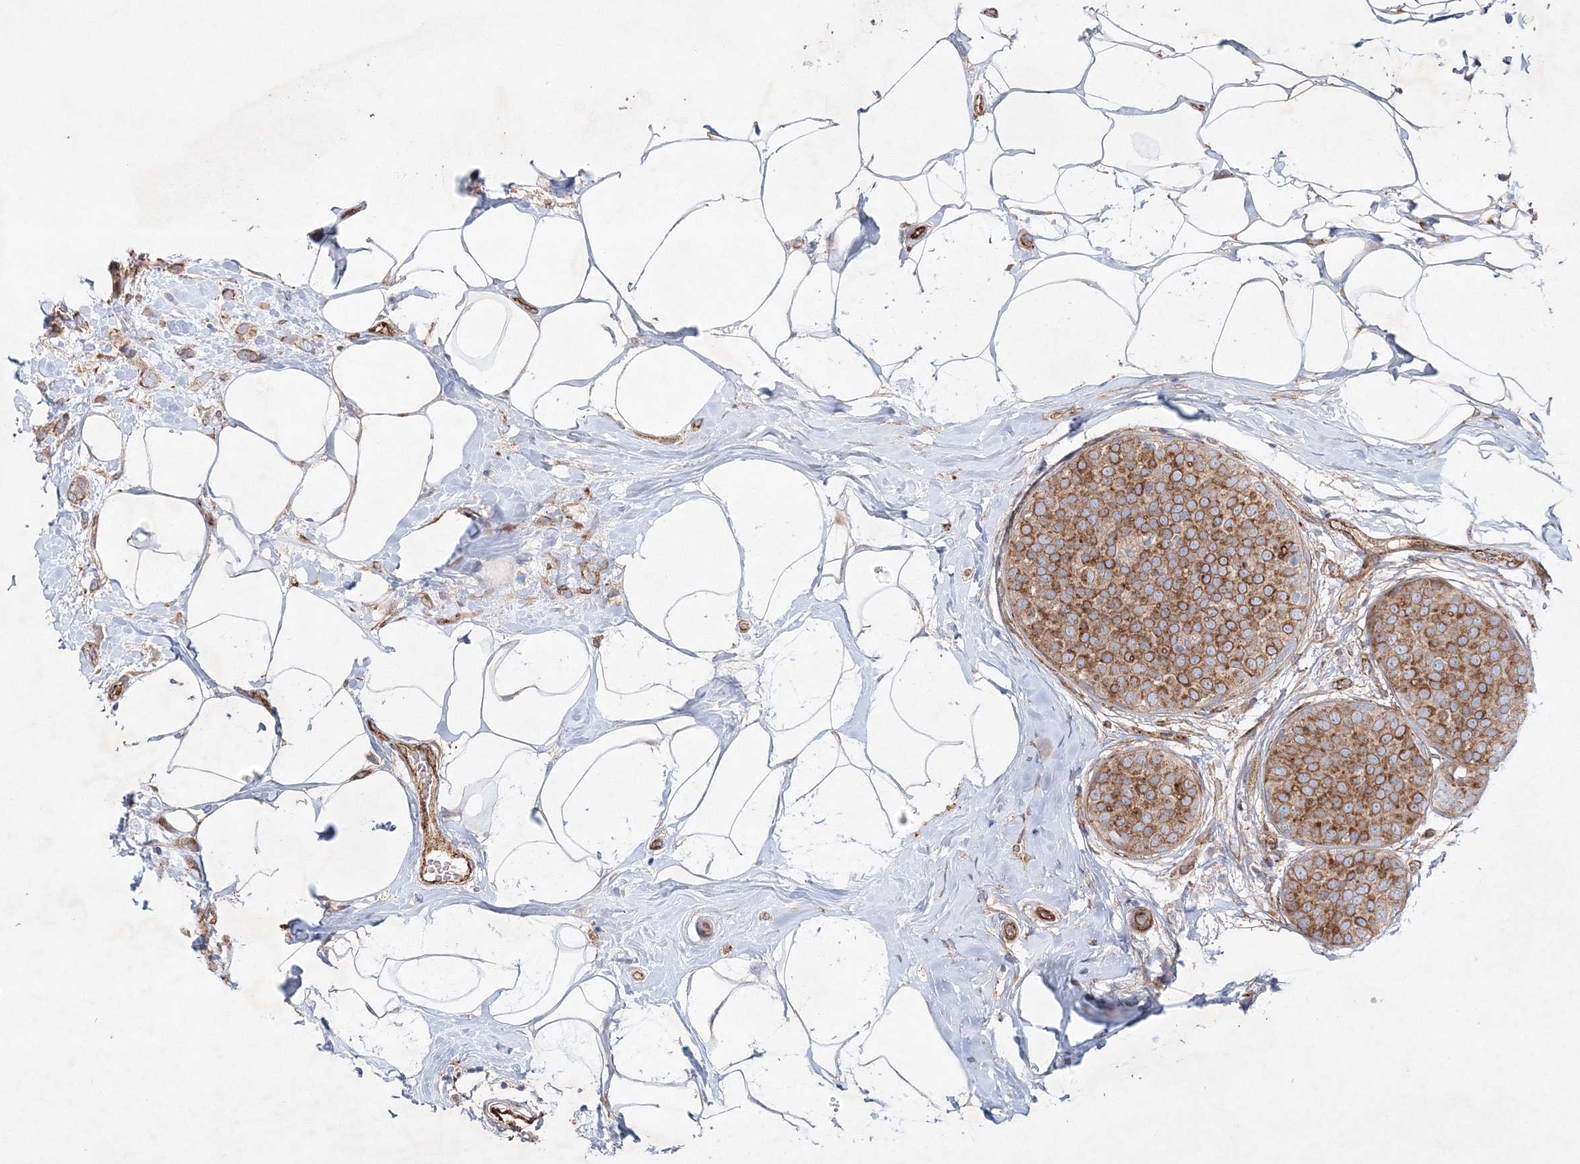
{"staining": {"intensity": "moderate", "quantity": ">75%", "location": "cytoplasmic/membranous"}, "tissue": "breast cancer", "cell_type": "Tumor cells", "image_type": "cancer", "snomed": [{"axis": "morphology", "description": "Lobular carcinoma, in situ"}, {"axis": "morphology", "description": "Lobular carcinoma"}, {"axis": "topography", "description": "Breast"}], "caption": "Protein expression analysis of breast cancer displays moderate cytoplasmic/membranous positivity in about >75% of tumor cells.", "gene": "ZFYVE16", "patient": {"sex": "female", "age": 41}}